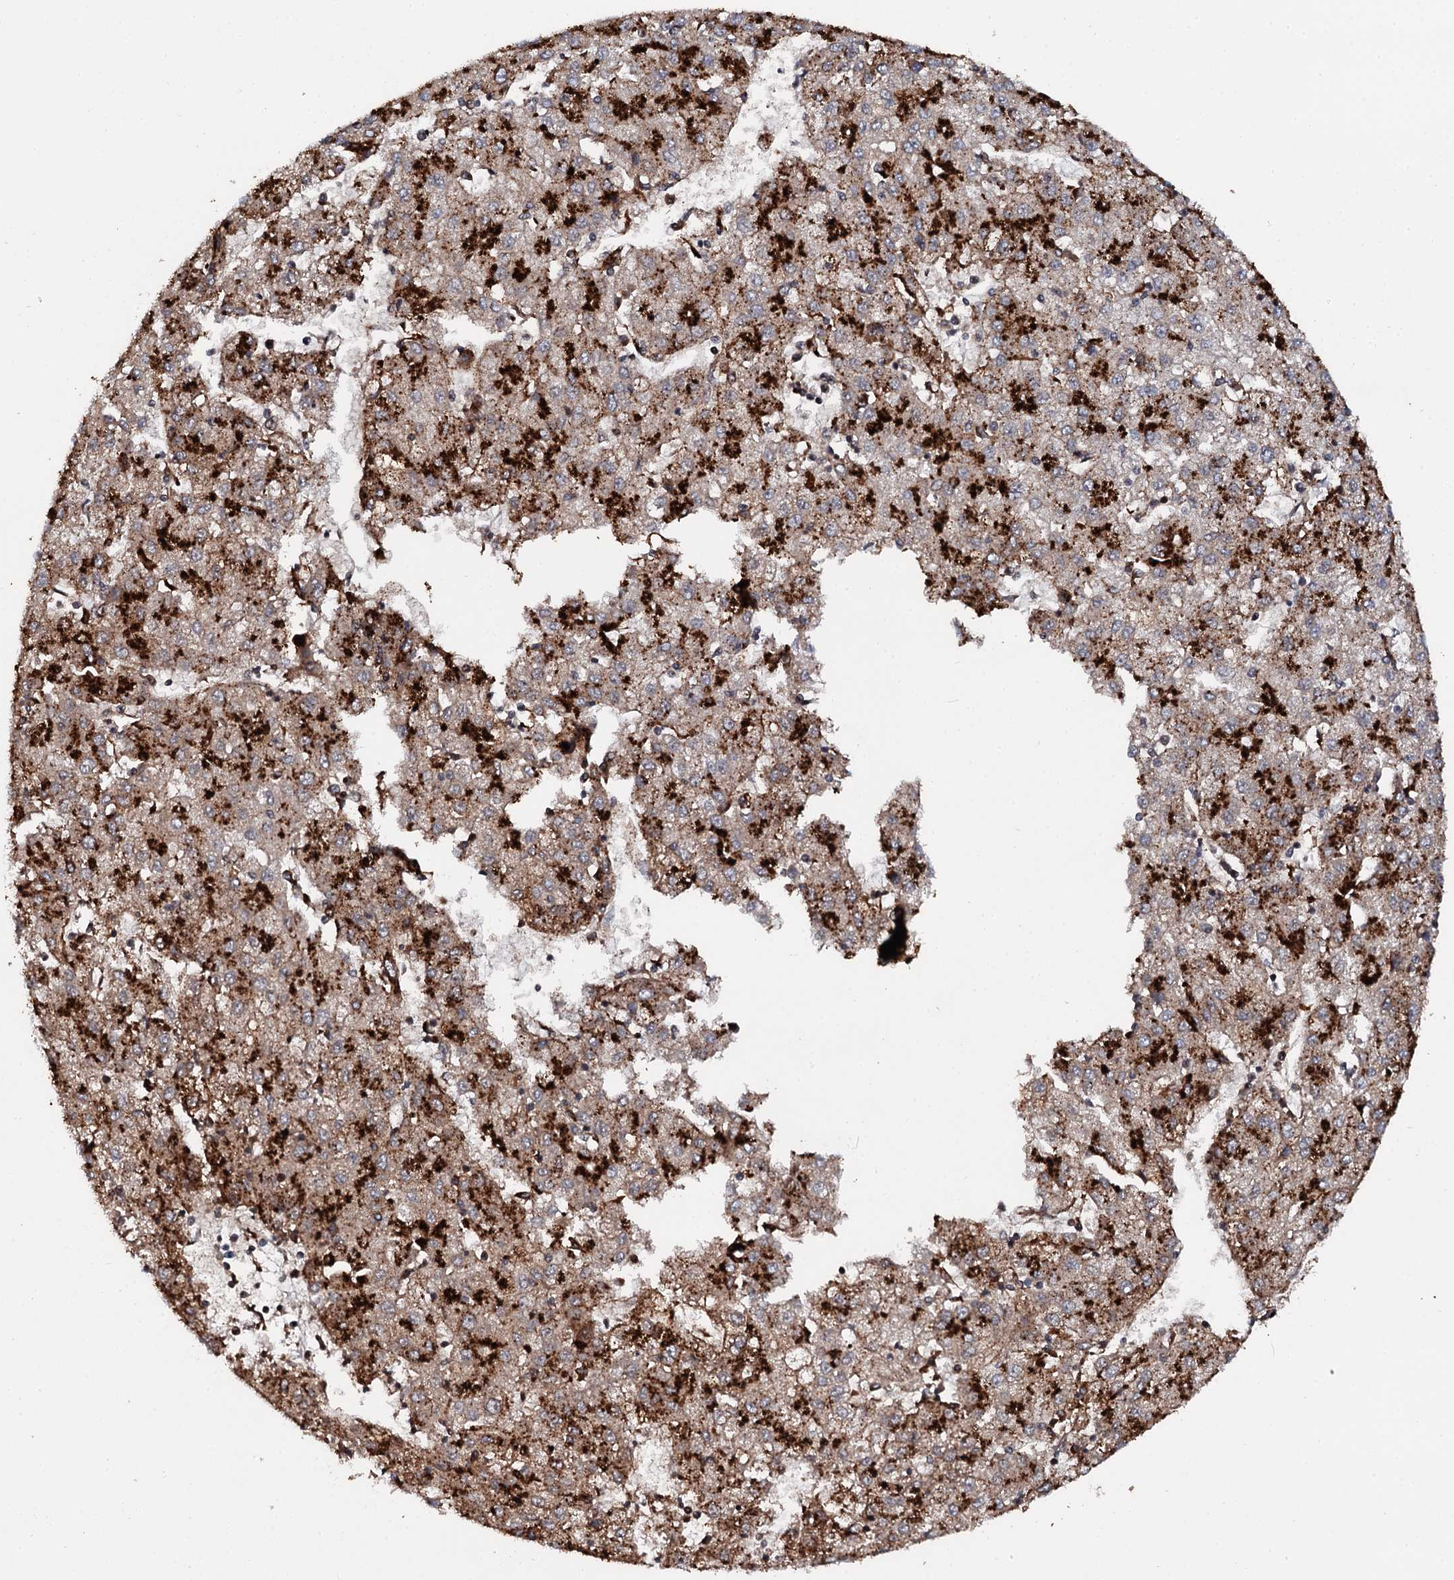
{"staining": {"intensity": "strong", "quantity": "25%-75%", "location": "cytoplasmic/membranous"}, "tissue": "liver cancer", "cell_type": "Tumor cells", "image_type": "cancer", "snomed": [{"axis": "morphology", "description": "Carcinoma, Hepatocellular, NOS"}, {"axis": "topography", "description": "Liver"}], "caption": "Liver cancer tissue demonstrates strong cytoplasmic/membranous positivity in approximately 25%-75% of tumor cells Immunohistochemistry stains the protein in brown and the nuclei are stained blue.", "gene": "GBA1", "patient": {"sex": "male", "age": 72}}